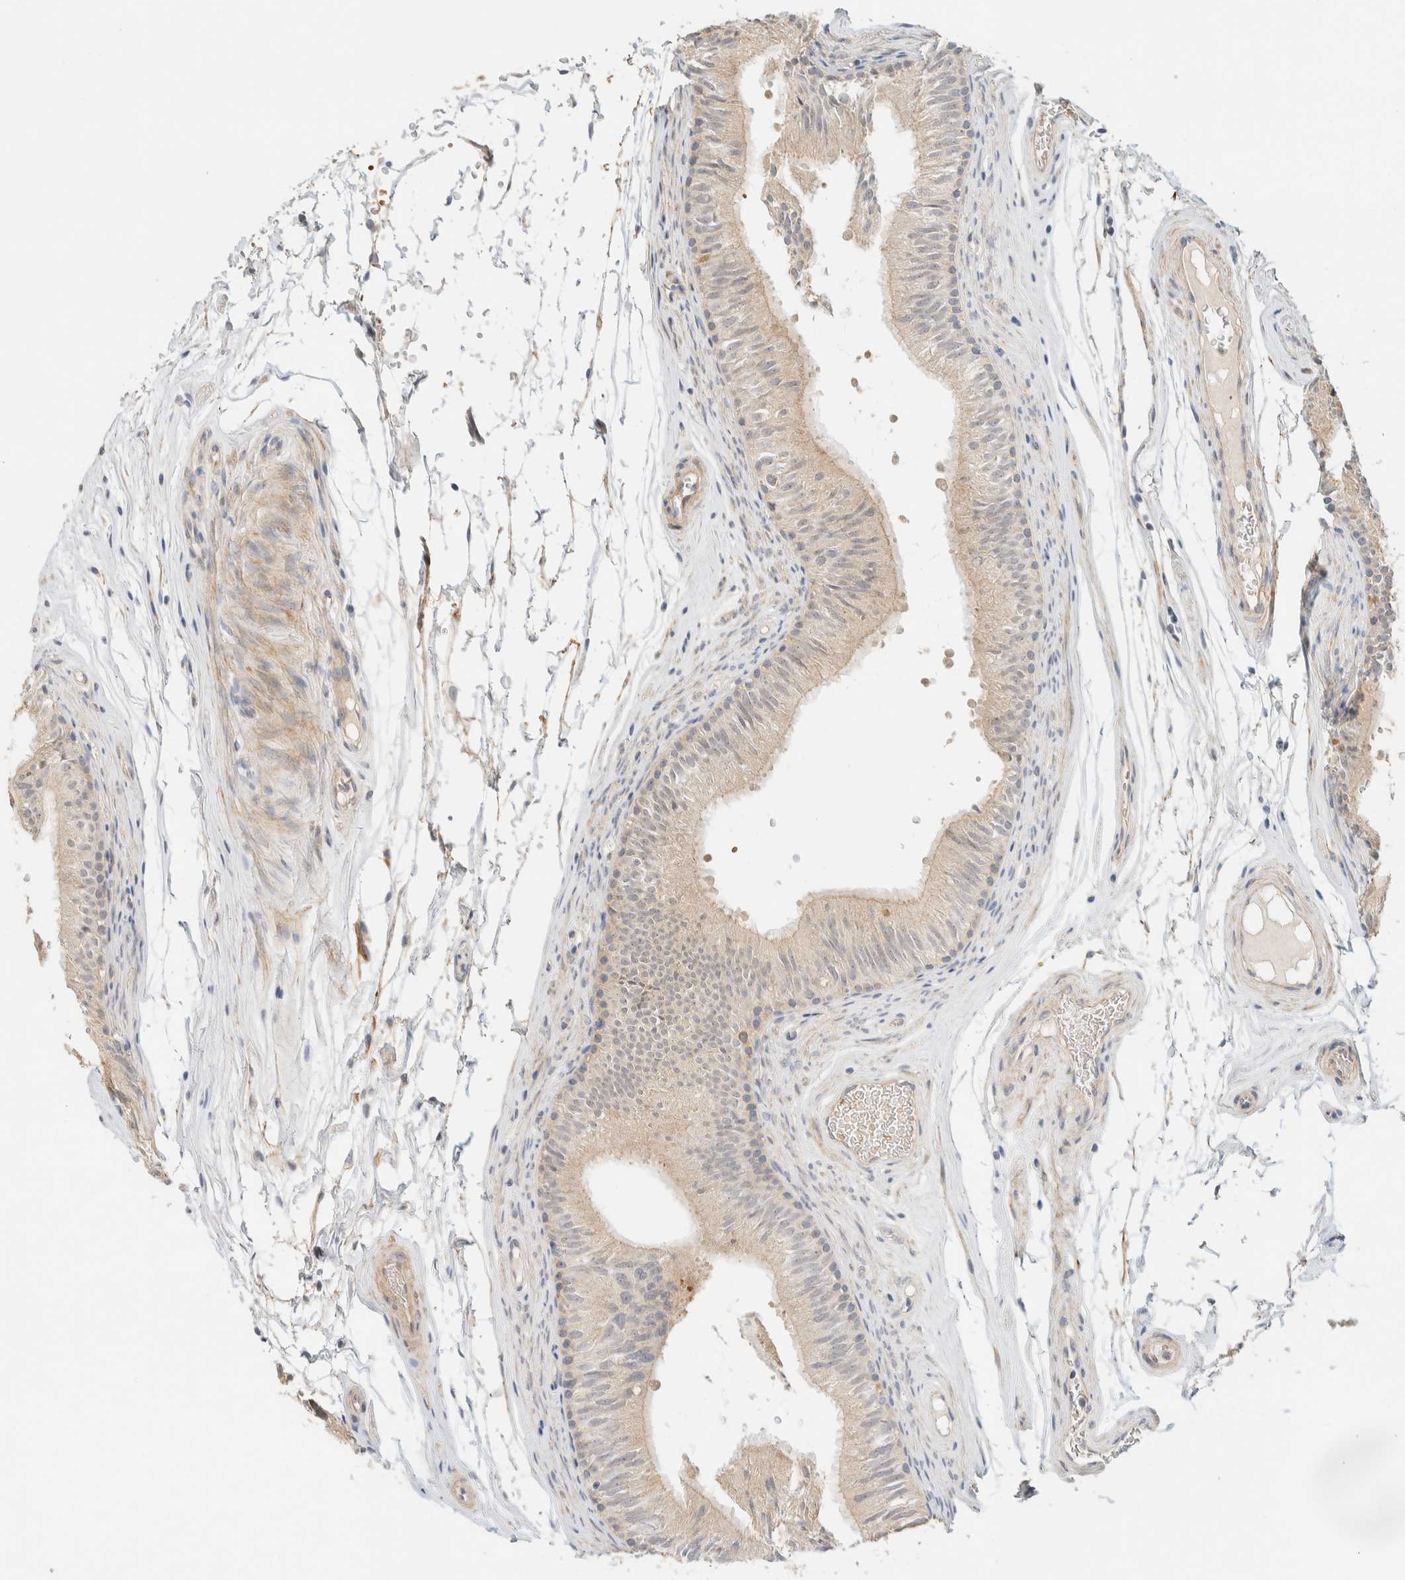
{"staining": {"intensity": "weak", "quantity": "<25%", "location": "cytoplasmic/membranous"}, "tissue": "epididymis", "cell_type": "Glandular cells", "image_type": "normal", "snomed": [{"axis": "morphology", "description": "Normal tissue, NOS"}, {"axis": "topography", "description": "Epididymis"}], "caption": "Immunohistochemical staining of normal epididymis exhibits no significant staining in glandular cells. (Brightfield microscopy of DAB (3,3'-diaminobenzidine) immunohistochemistry (IHC) at high magnification).", "gene": "TNK1", "patient": {"sex": "male", "age": 36}}